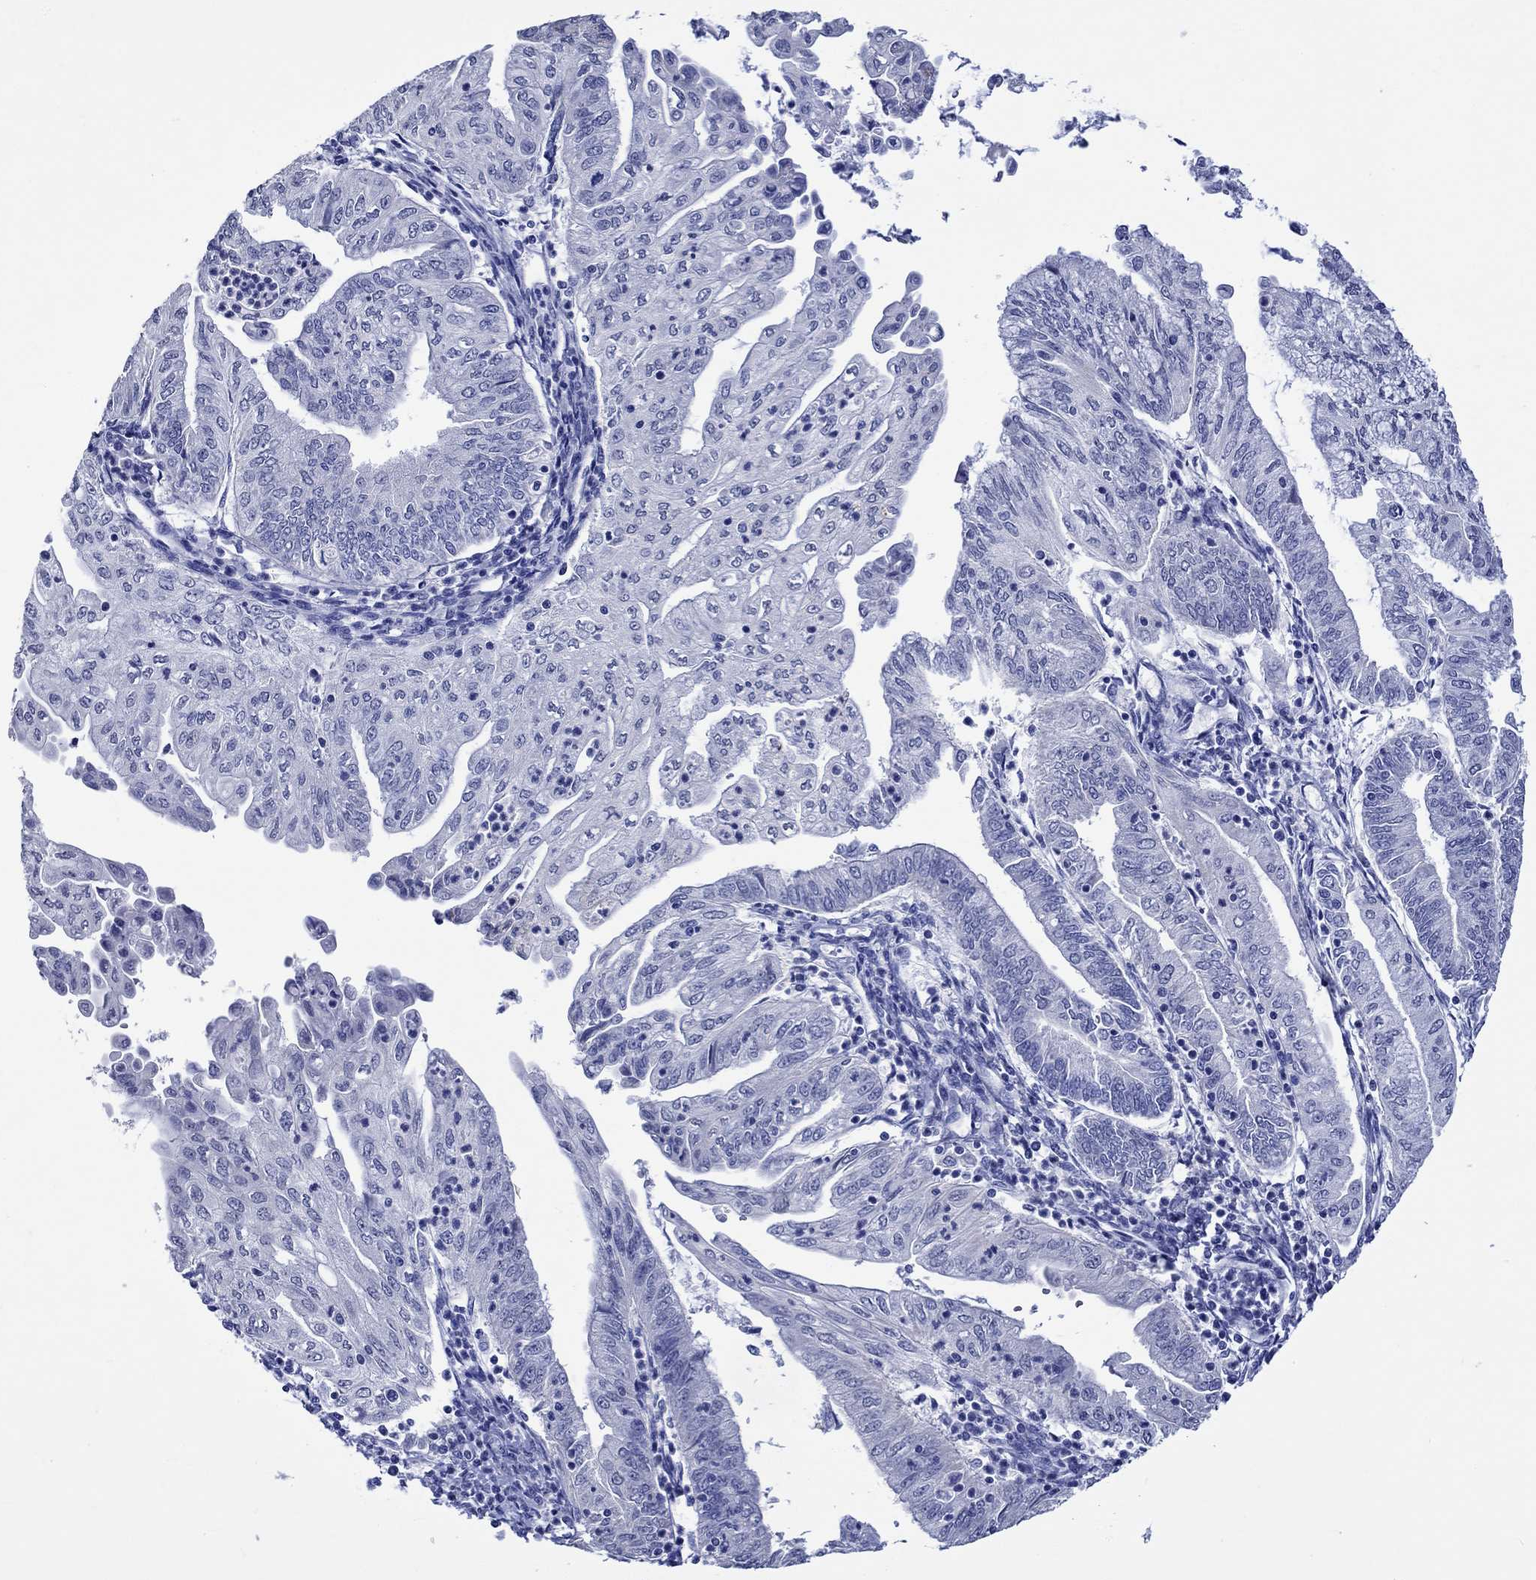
{"staining": {"intensity": "negative", "quantity": "none", "location": "none"}, "tissue": "endometrial cancer", "cell_type": "Tumor cells", "image_type": "cancer", "snomed": [{"axis": "morphology", "description": "Adenocarcinoma, NOS"}, {"axis": "topography", "description": "Endometrium"}], "caption": "An IHC histopathology image of endometrial cancer is shown. There is no staining in tumor cells of endometrial cancer.", "gene": "KLHL35", "patient": {"sex": "female", "age": 55}}